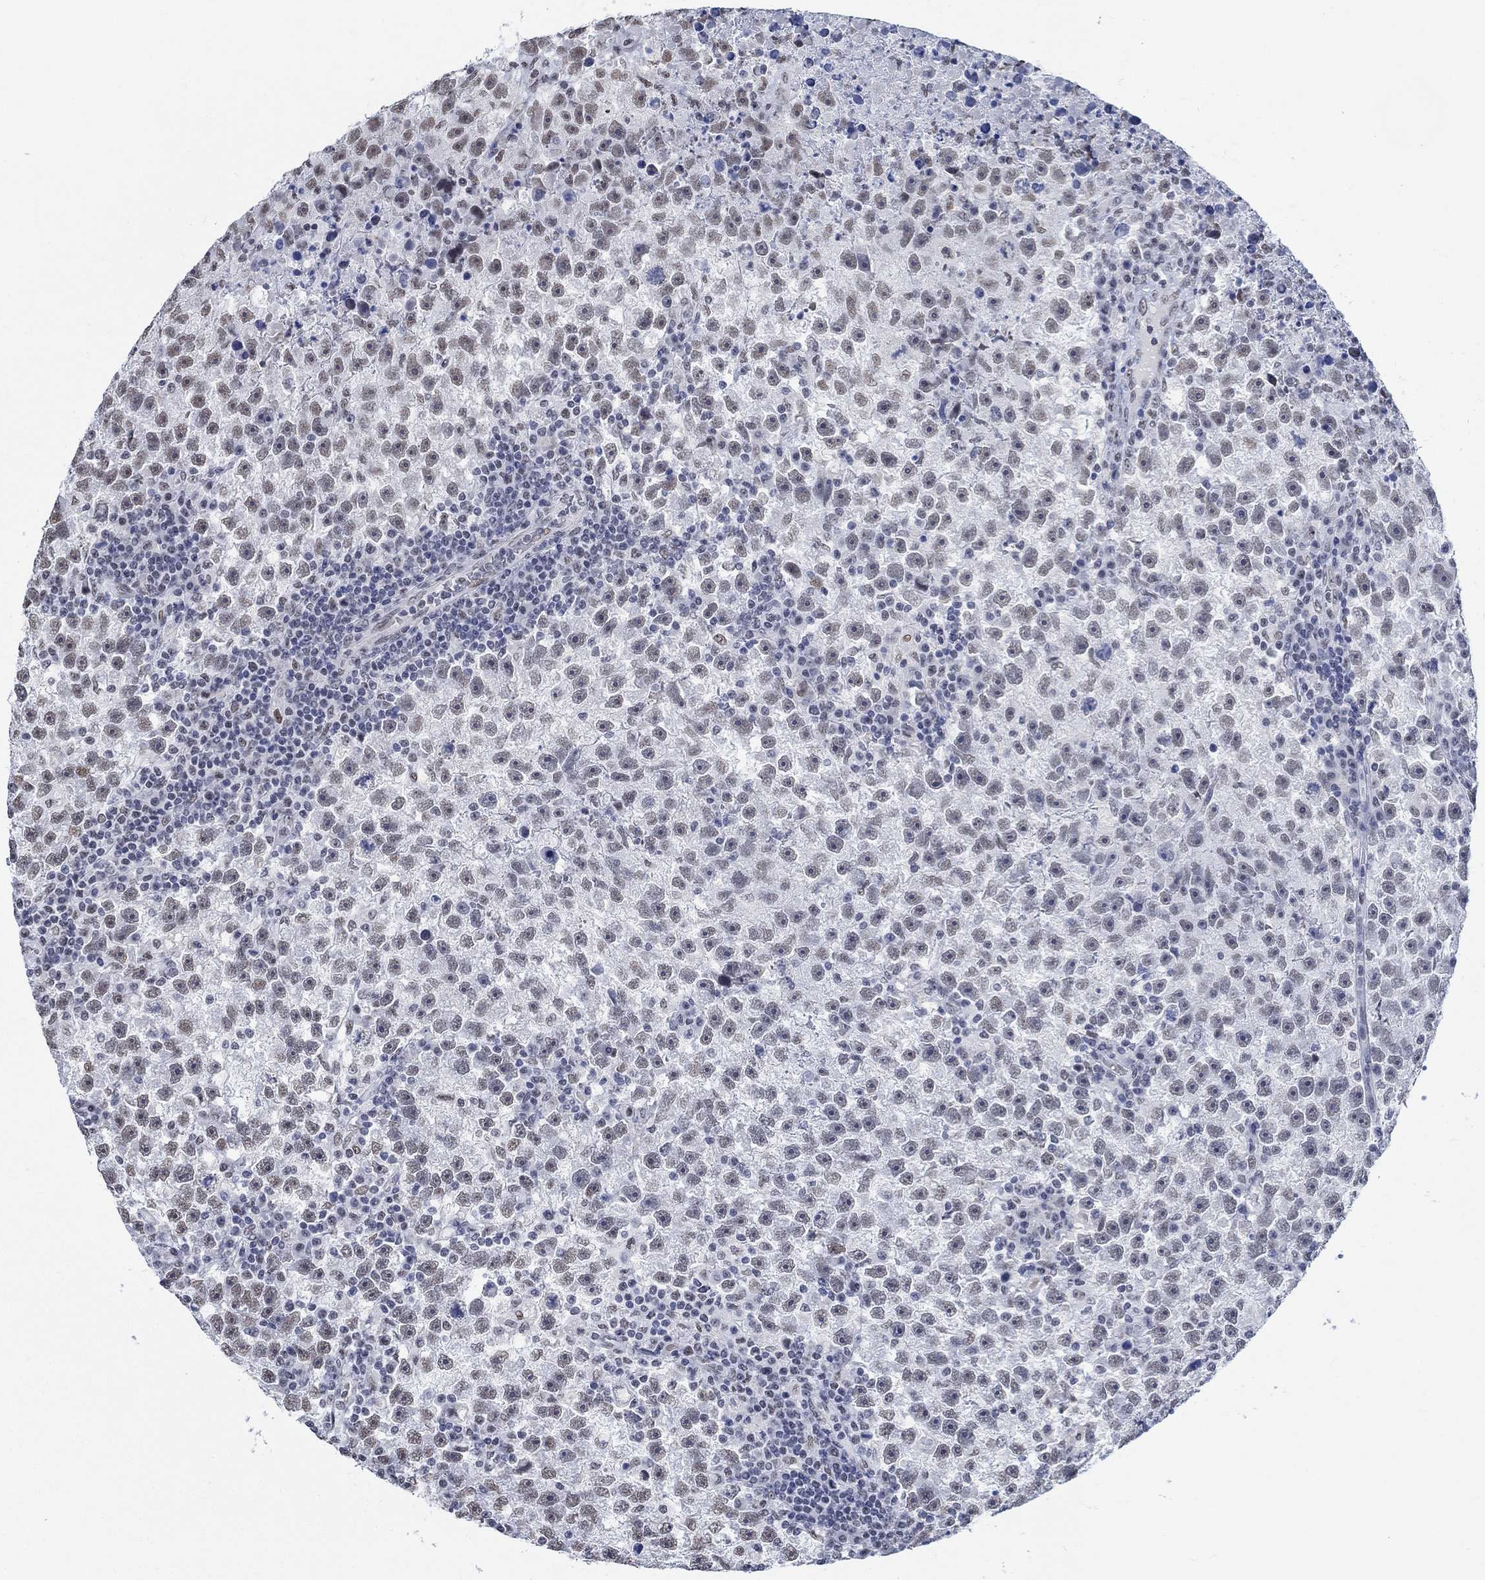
{"staining": {"intensity": "weak", "quantity": "<25%", "location": "nuclear"}, "tissue": "testis cancer", "cell_type": "Tumor cells", "image_type": "cancer", "snomed": [{"axis": "morphology", "description": "Seminoma, NOS"}, {"axis": "topography", "description": "Testis"}], "caption": "This histopathology image is of testis seminoma stained with immunohistochemistry to label a protein in brown with the nuclei are counter-stained blue. There is no staining in tumor cells.", "gene": "KCNH8", "patient": {"sex": "male", "age": 47}}